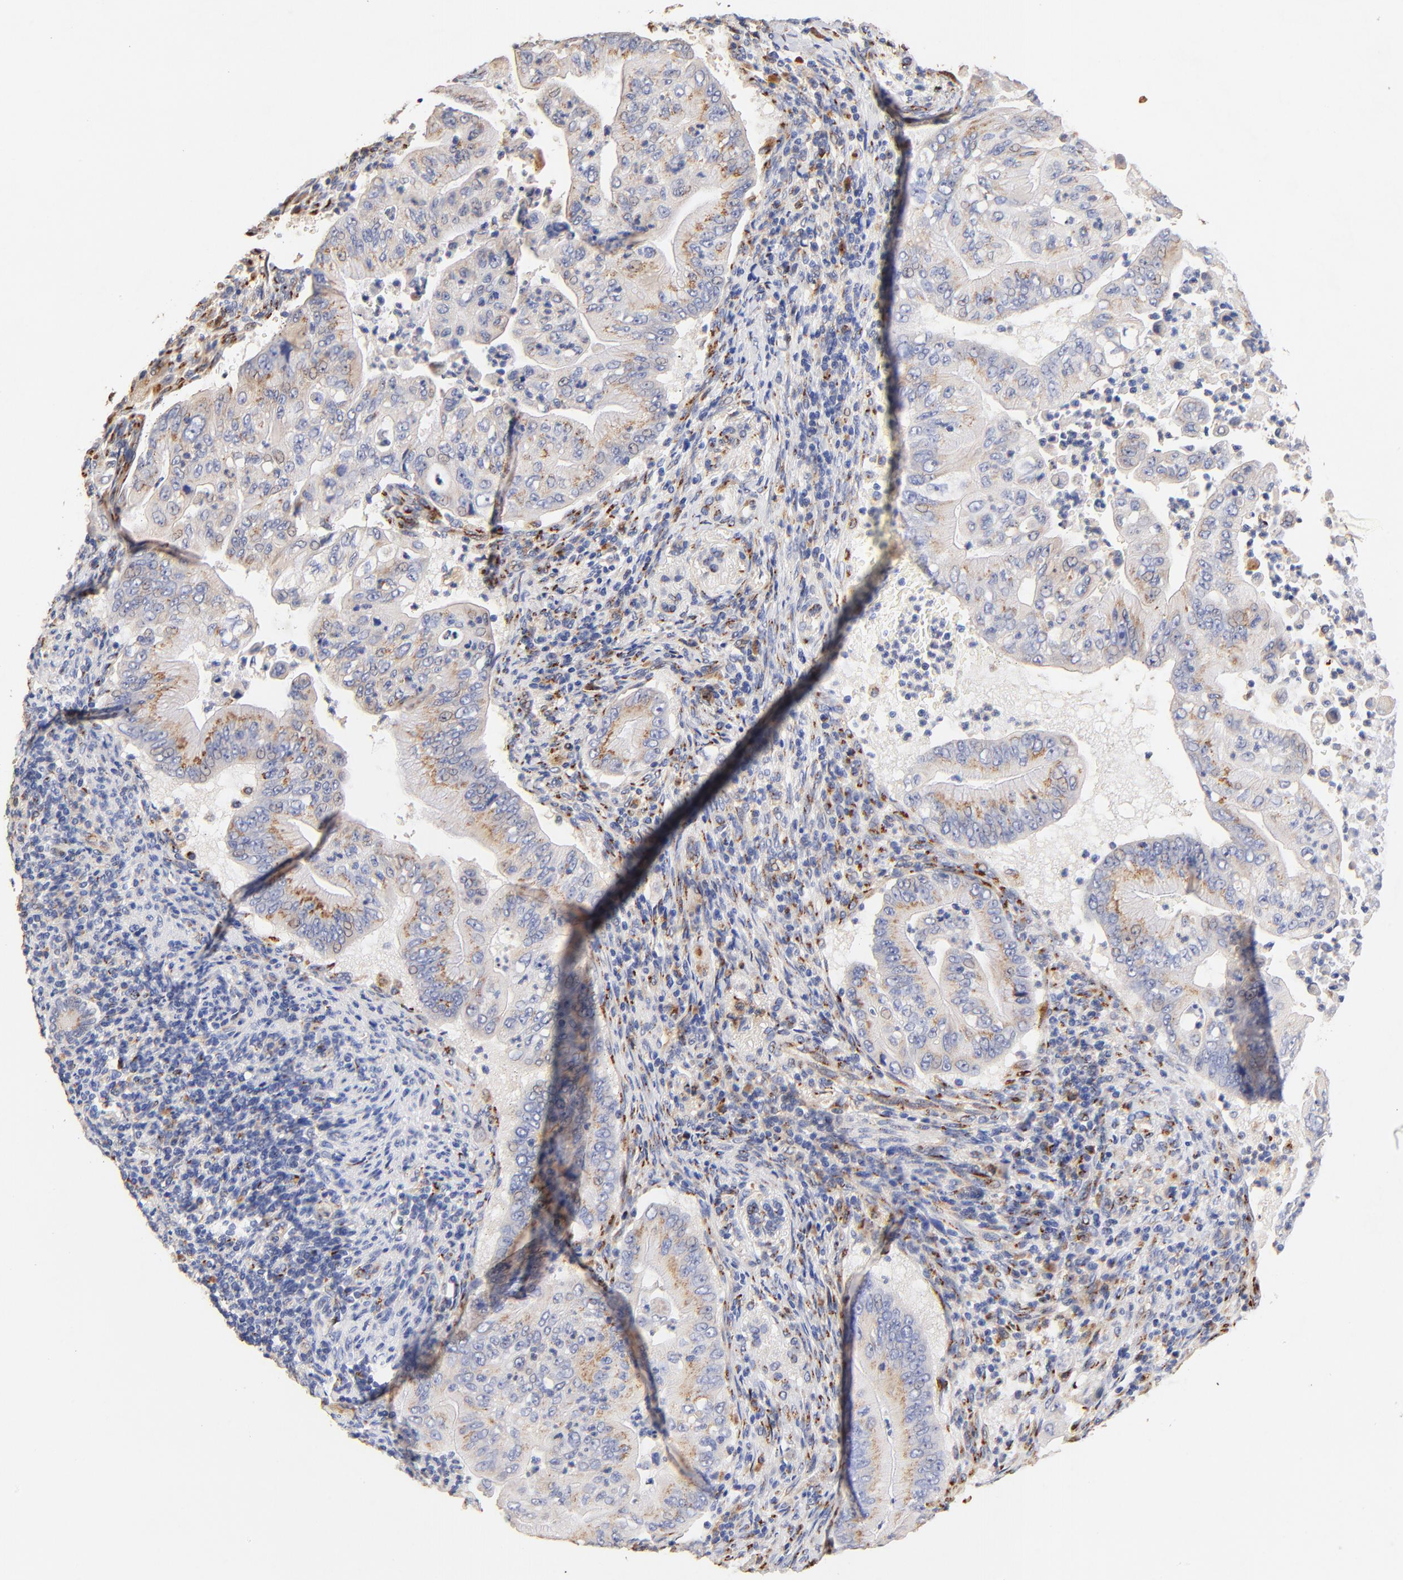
{"staining": {"intensity": "weak", "quantity": ">75%", "location": "cytoplasmic/membranous"}, "tissue": "pancreatic cancer", "cell_type": "Tumor cells", "image_type": "cancer", "snomed": [{"axis": "morphology", "description": "Adenocarcinoma, NOS"}, {"axis": "topography", "description": "Pancreas"}], "caption": "Immunohistochemical staining of pancreatic cancer shows low levels of weak cytoplasmic/membranous expression in approximately >75% of tumor cells. The staining was performed using DAB to visualize the protein expression in brown, while the nuclei were stained in blue with hematoxylin (Magnification: 20x).", "gene": "FMNL3", "patient": {"sex": "male", "age": 62}}